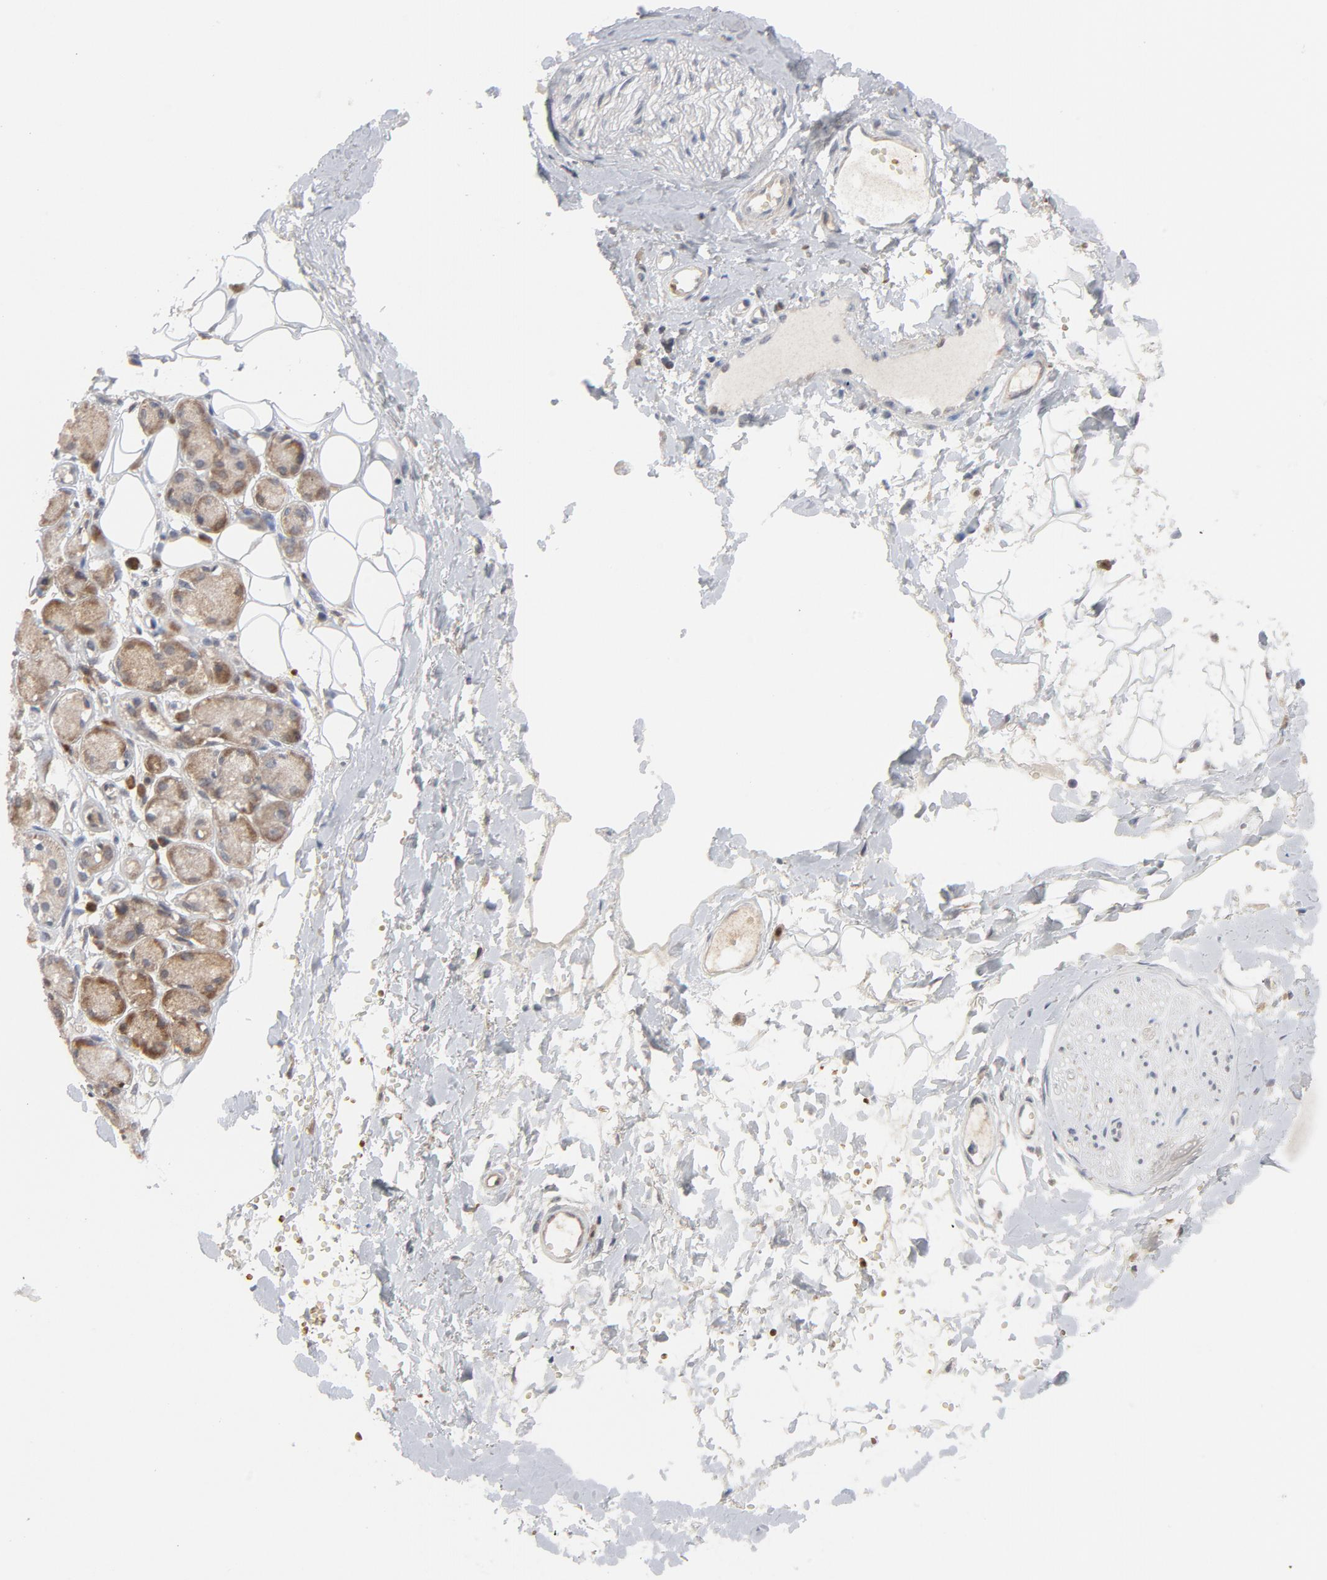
{"staining": {"intensity": "negative", "quantity": "none", "location": "none"}, "tissue": "adipose tissue", "cell_type": "Adipocytes", "image_type": "normal", "snomed": [{"axis": "morphology", "description": "Normal tissue, NOS"}, {"axis": "morphology", "description": "Inflammation, NOS"}, {"axis": "topography", "description": "Salivary gland"}, {"axis": "topography", "description": "Peripheral nerve tissue"}], "caption": "There is no significant staining in adipocytes of adipose tissue.", "gene": "PRDX1", "patient": {"sex": "female", "age": 75}}